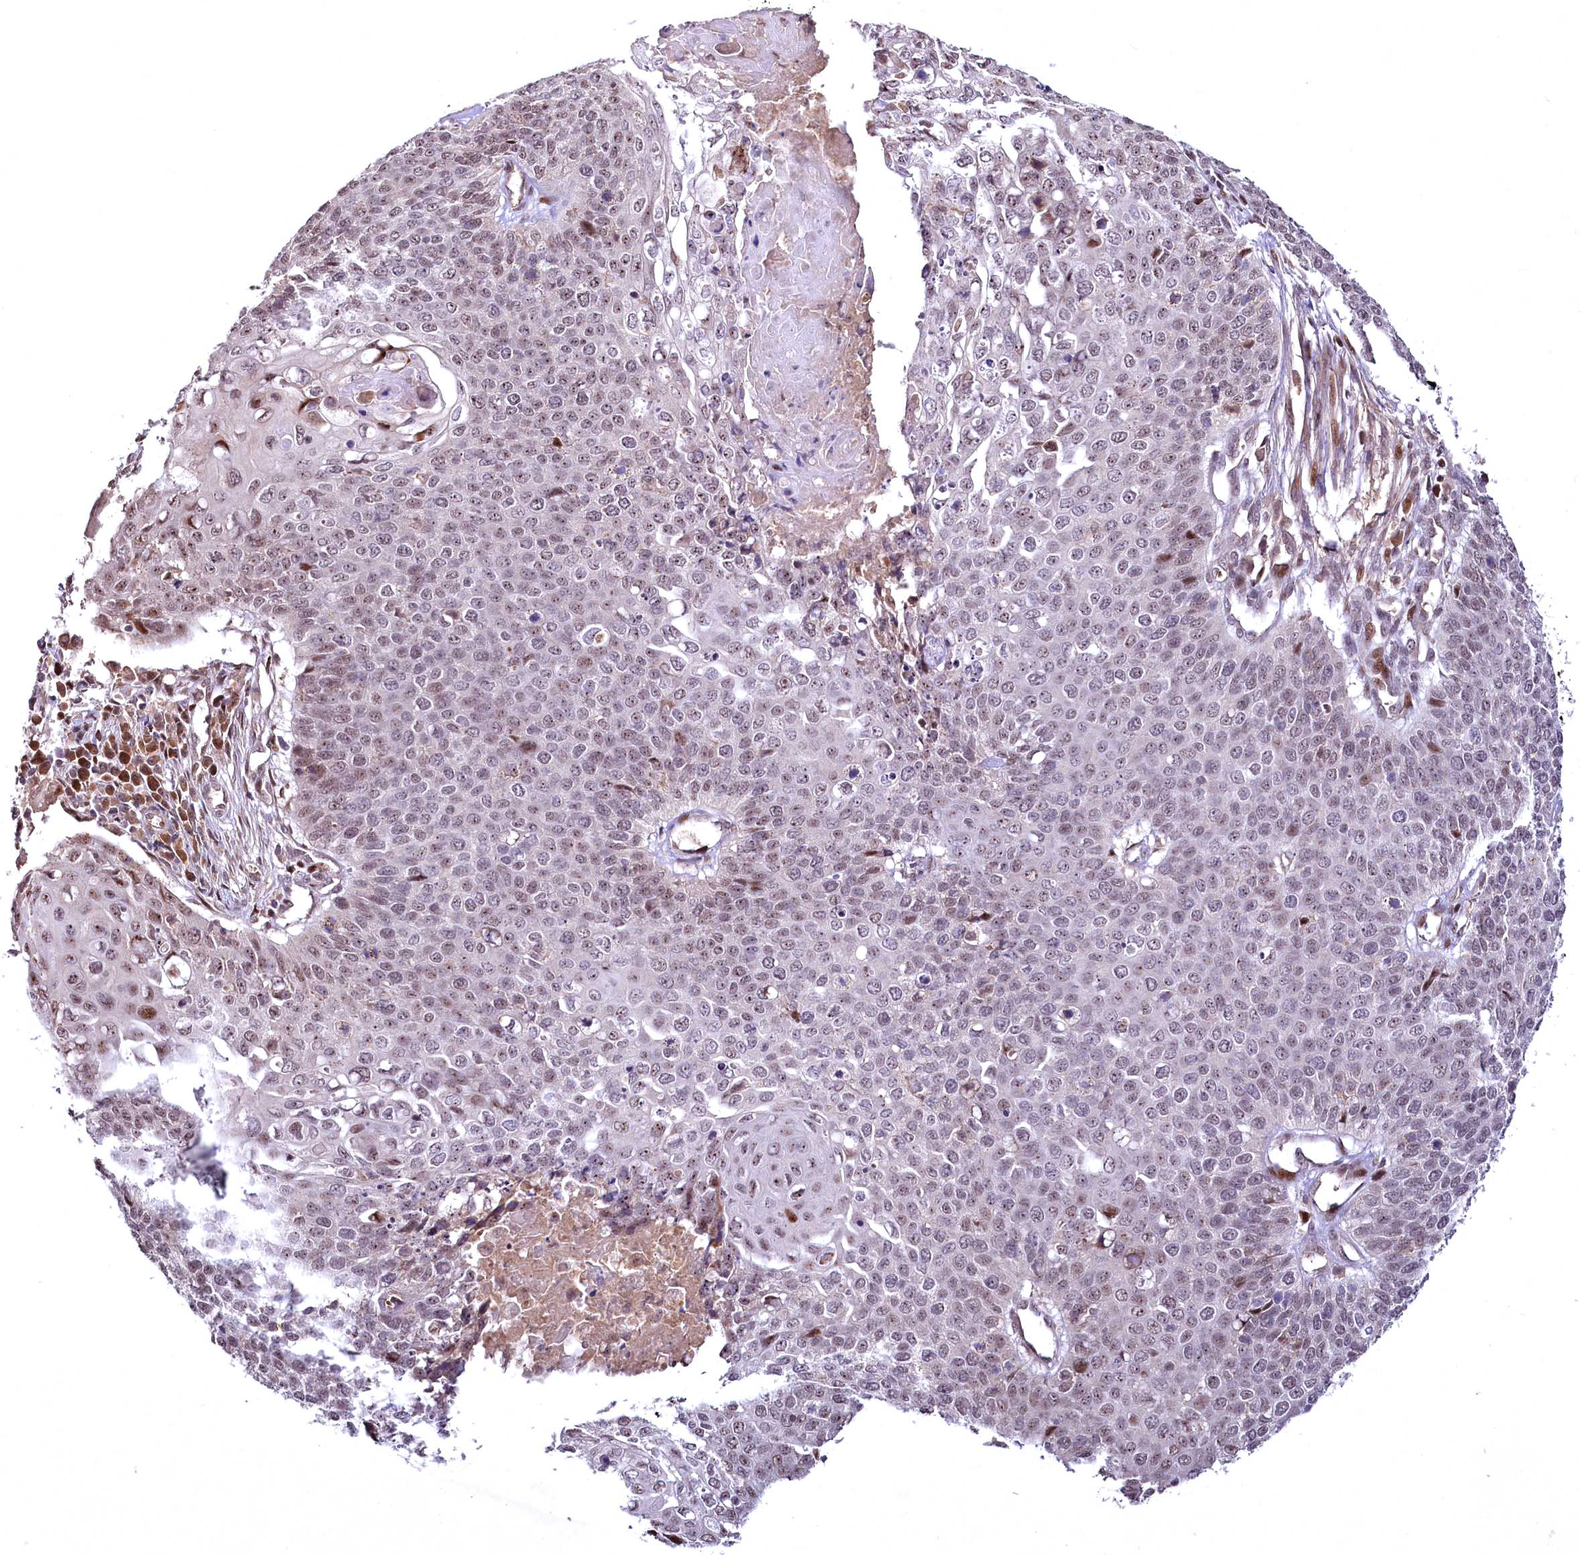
{"staining": {"intensity": "moderate", "quantity": "<25%", "location": "nuclear"}, "tissue": "cervical cancer", "cell_type": "Tumor cells", "image_type": "cancer", "snomed": [{"axis": "morphology", "description": "Squamous cell carcinoma, NOS"}, {"axis": "topography", "description": "Cervix"}], "caption": "Immunohistochemical staining of squamous cell carcinoma (cervical) reveals moderate nuclear protein staining in about <25% of tumor cells.", "gene": "N4BP2L1", "patient": {"sex": "female", "age": 39}}